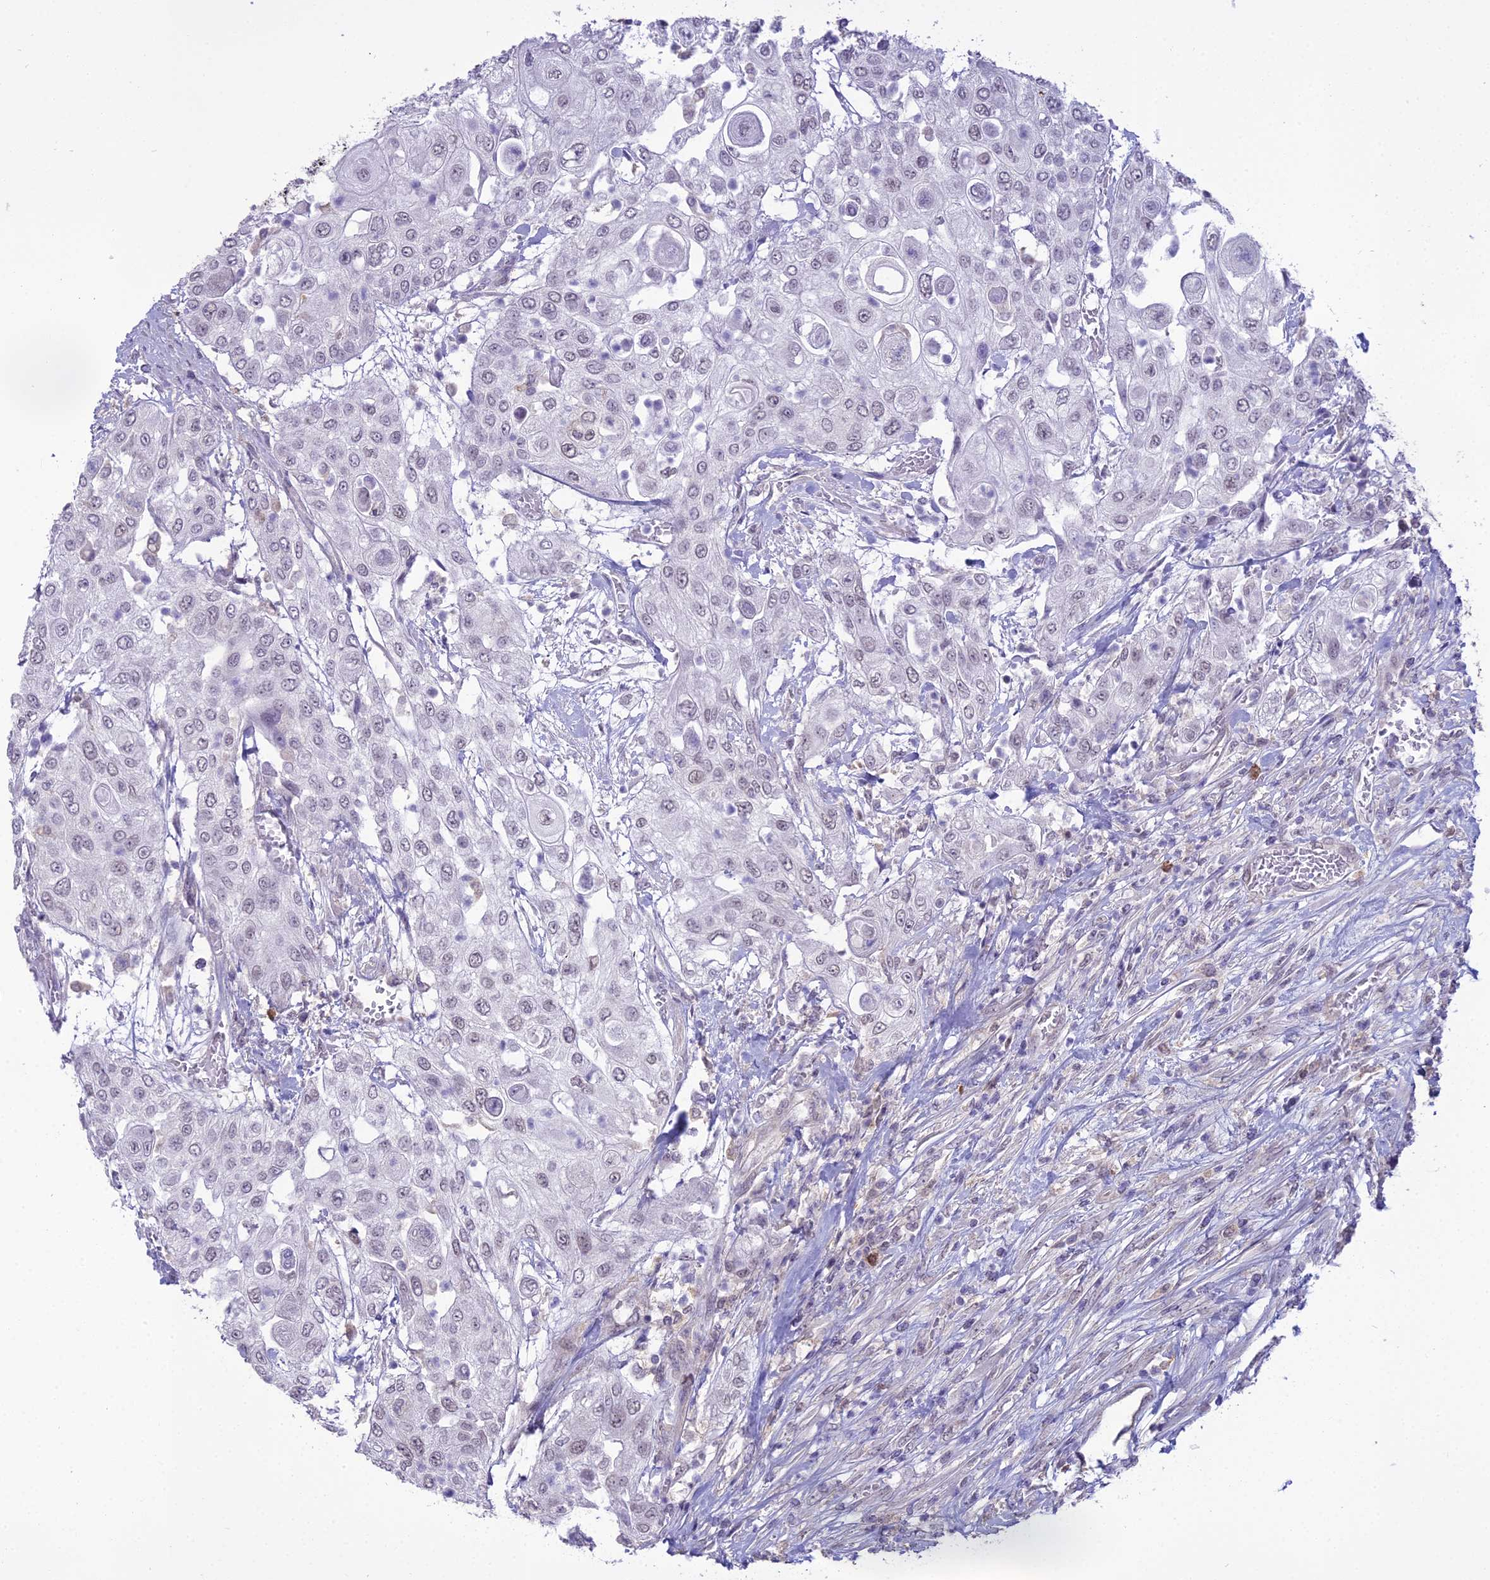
{"staining": {"intensity": "negative", "quantity": "none", "location": "none"}, "tissue": "urothelial cancer", "cell_type": "Tumor cells", "image_type": "cancer", "snomed": [{"axis": "morphology", "description": "Urothelial carcinoma, High grade"}, {"axis": "topography", "description": "Urinary bladder"}], "caption": "Histopathology image shows no significant protein positivity in tumor cells of urothelial cancer. (Brightfield microscopy of DAB immunohistochemistry (IHC) at high magnification).", "gene": "BLNK", "patient": {"sex": "female", "age": 79}}